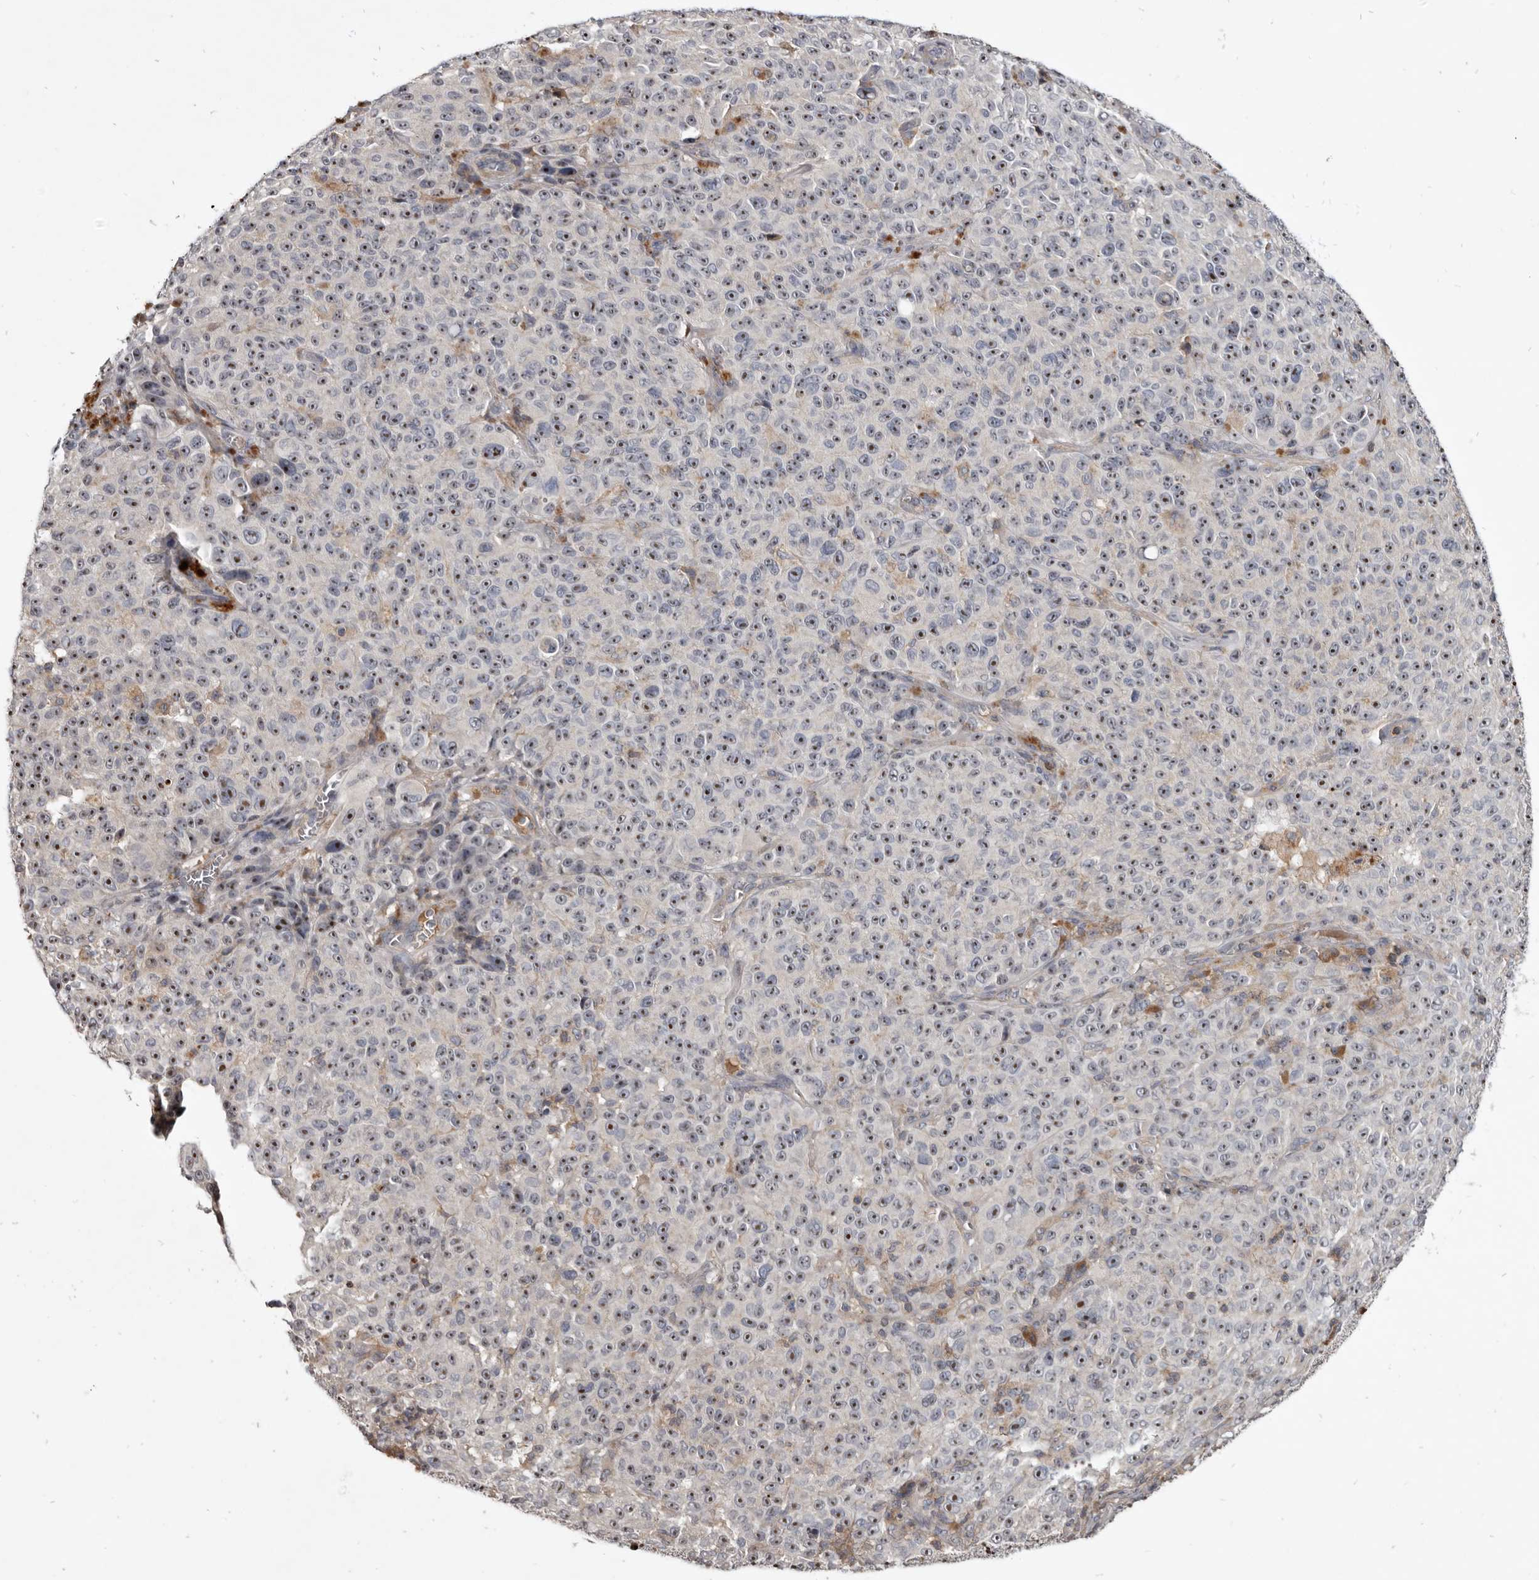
{"staining": {"intensity": "weak", "quantity": "25%-75%", "location": "nuclear"}, "tissue": "melanoma", "cell_type": "Tumor cells", "image_type": "cancer", "snomed": [{"axis": "morphology", "description": "Malignant melanoma, NOS"}, {"axis": "topography", "description": "Skin"}], "caption": "Immunohistochemical staining of melanoma displays low levels of weak nuclear positivity in approximately 25%-75% of tumor cells.", "gene": "TTC39A", "patient": {"sex": "female", "age": 82}}